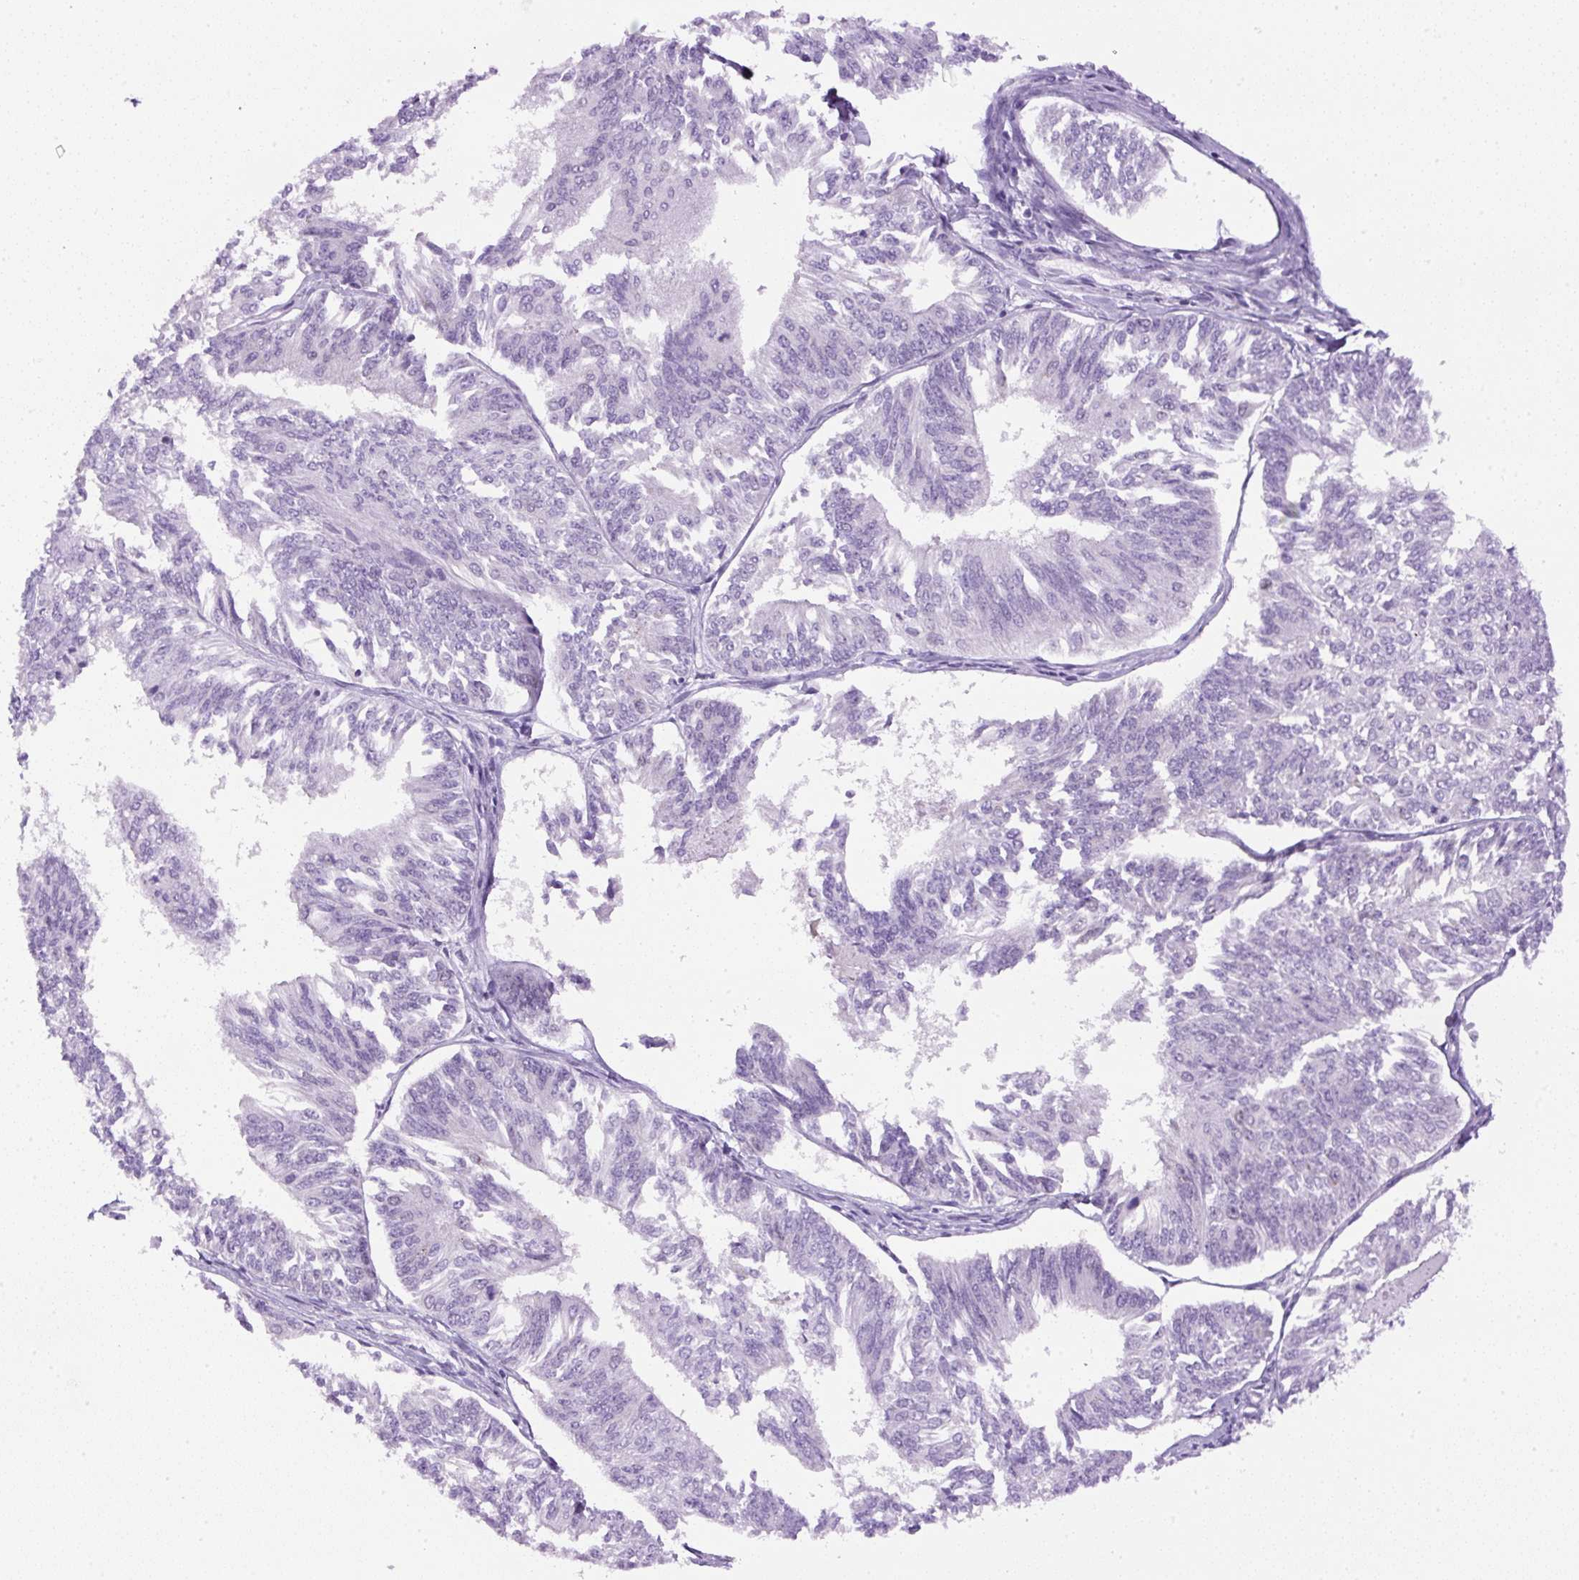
{"staining": {"intensity": "negative", "quantity": "none", "location": "none"}, "tissue": "endometrial cancer", "cell_type": "Tumor cells", "image_type": "cancer", "snomed": [{"axis": "morphology", "description": "Adenocarcinoma, NOS"}, {"axis": "topography", "description": "Endometrium"}], "caption": "Endometrial adenocarcinoma was stained to show a protein in brown. There is no significant expression in tumor cells.", "gene": "RHBDD2", "patient": {"sex": "female", "age": 58}}